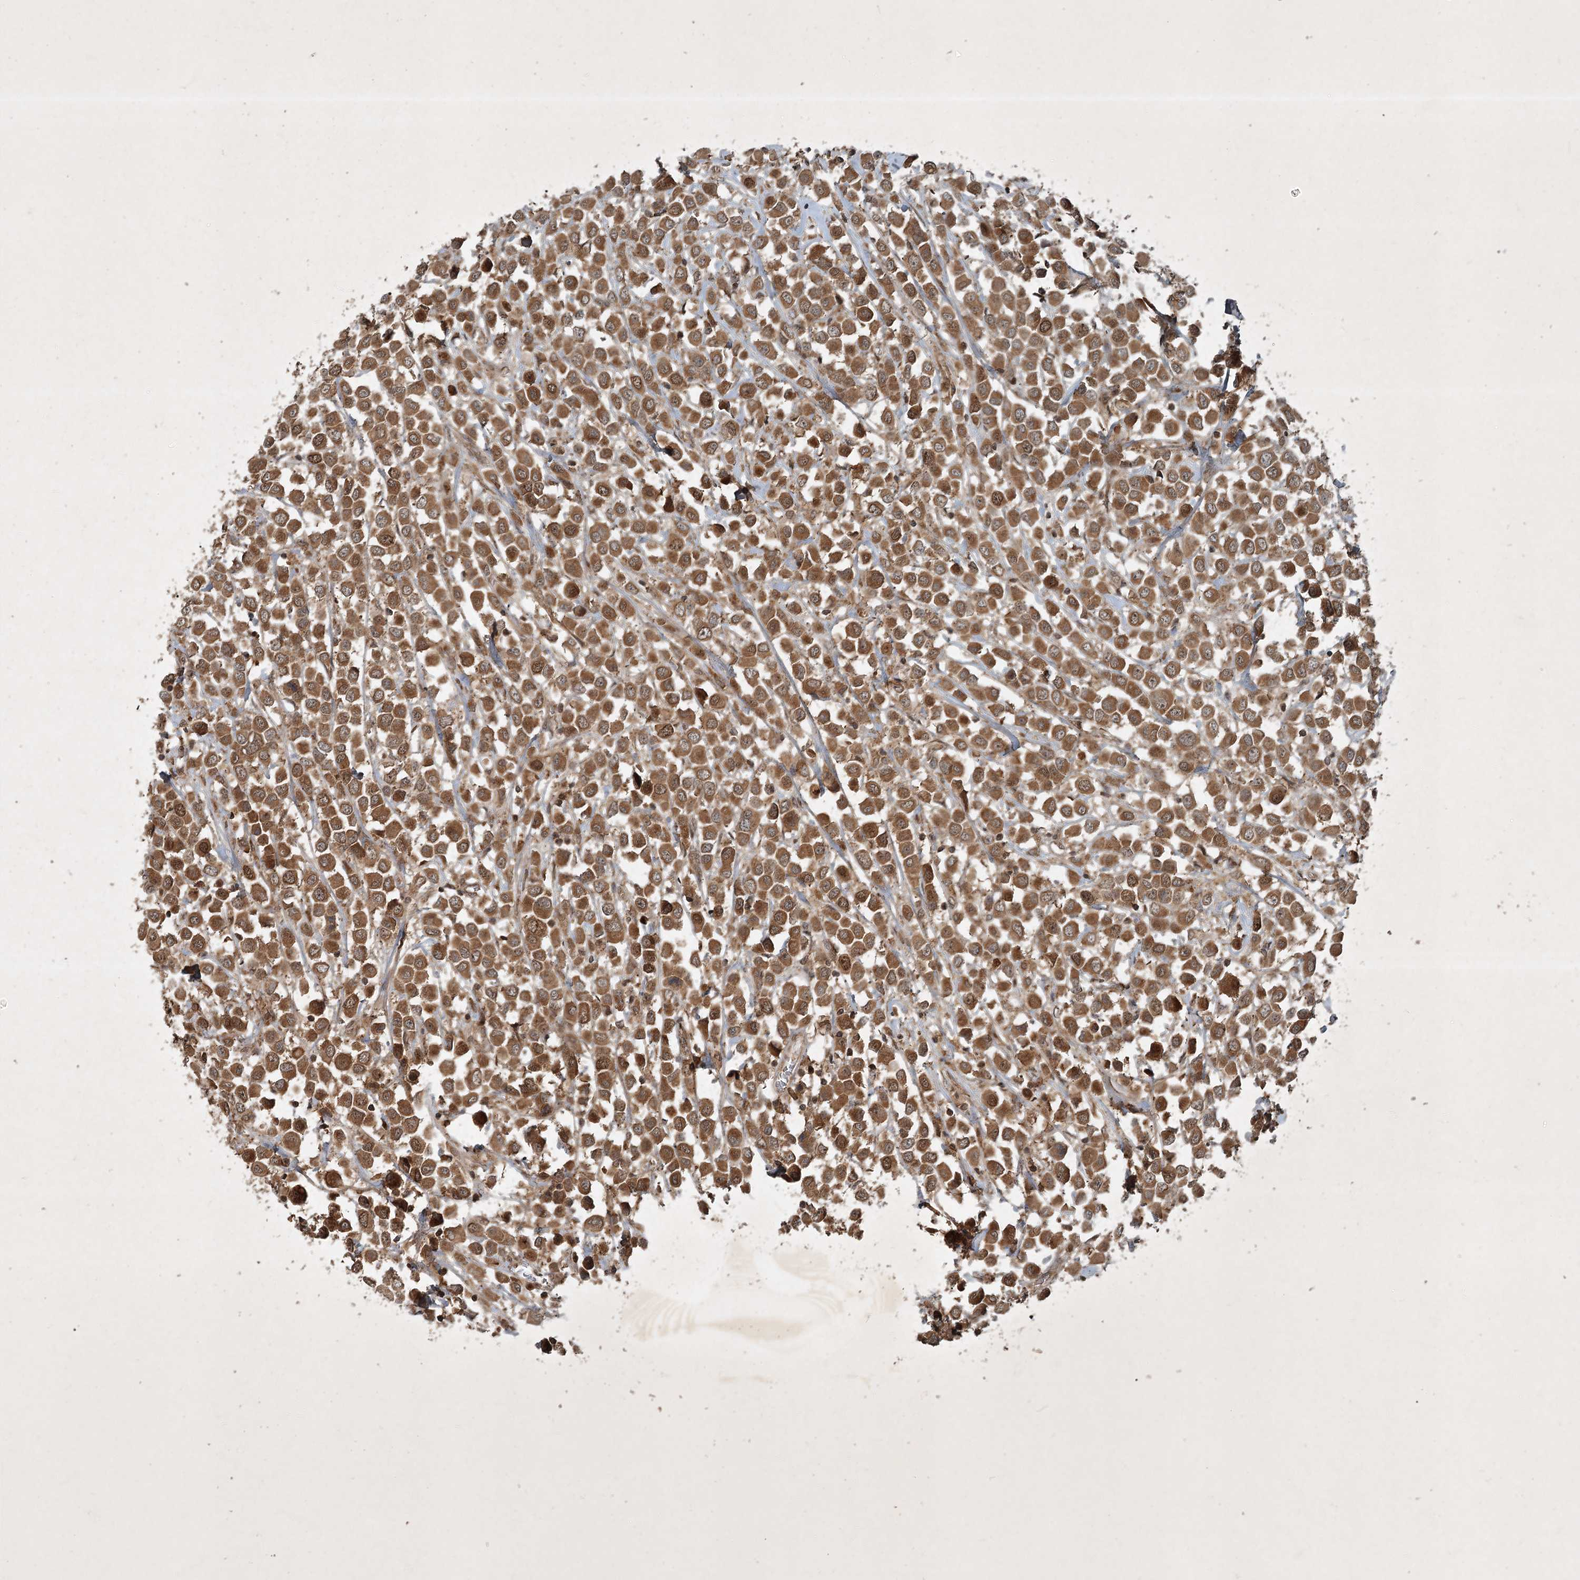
{"staining": {"intensity": "moderate", "quantity": ">75%", "location": "cytoplasmic/membranous,nuclear"}, "tissue": "breast cancer", "cell_type": "Tumor cells", "image_type": "cancer", "snomed": [{"axis": "morphology", "description": "Duct carcinoma"}, {"axis": "topography", "description": "Breast"}], "caption": "A medium amount of moderate cytoplasmic/membranous and nuclear expression is present in about >75% of tumor cells in breast cancer (infiltrating ductal carcinoma) tissue. The protein of interest is stained brown, and the nuclei are stained in blue (DAB IHC with brightfield microscopy, high magnification).", "gene": "UNC93A", "patient": {"sex": "female", "age": 61}}